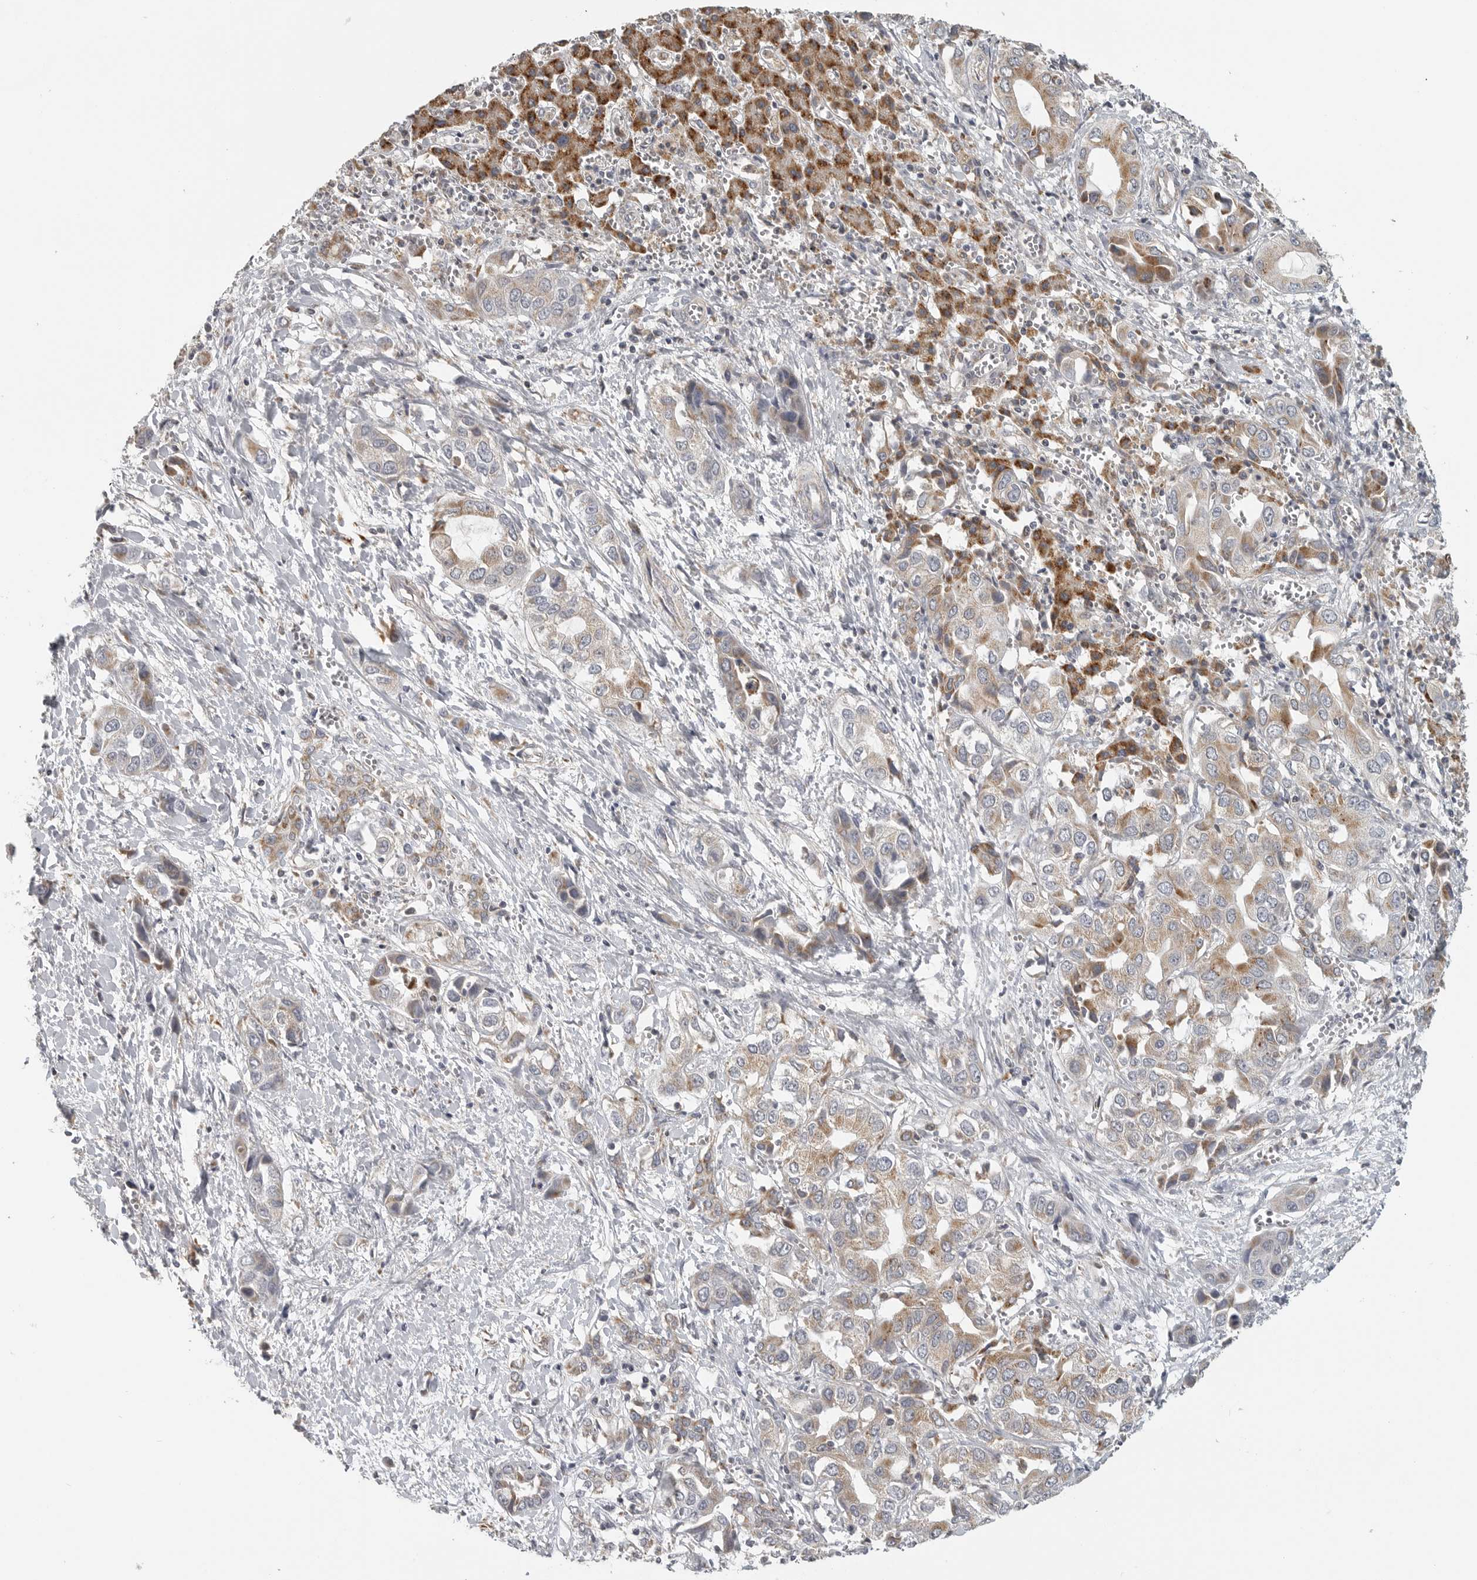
{"staining": {"intensity": "moderate", "quantity": ">75%", "location": "cytoplasmic/membranous"}, "tissue": "liver cancer", "cell_type": "Tumor cells", "image_type": "cancer", "snomed": [{"axis": "morphology", "description": "Cholangiocarcinoma"}, {"axis": "topography", "description": "Liver"}], "caption": "Protein staining reveals moderate cytoplasmic/membranous staining in approximately >75% of tumor cells in cholangiocarcinoma (liver).", "gene": "RXFP3", "patient": {"sex": "female", "age": 52}}